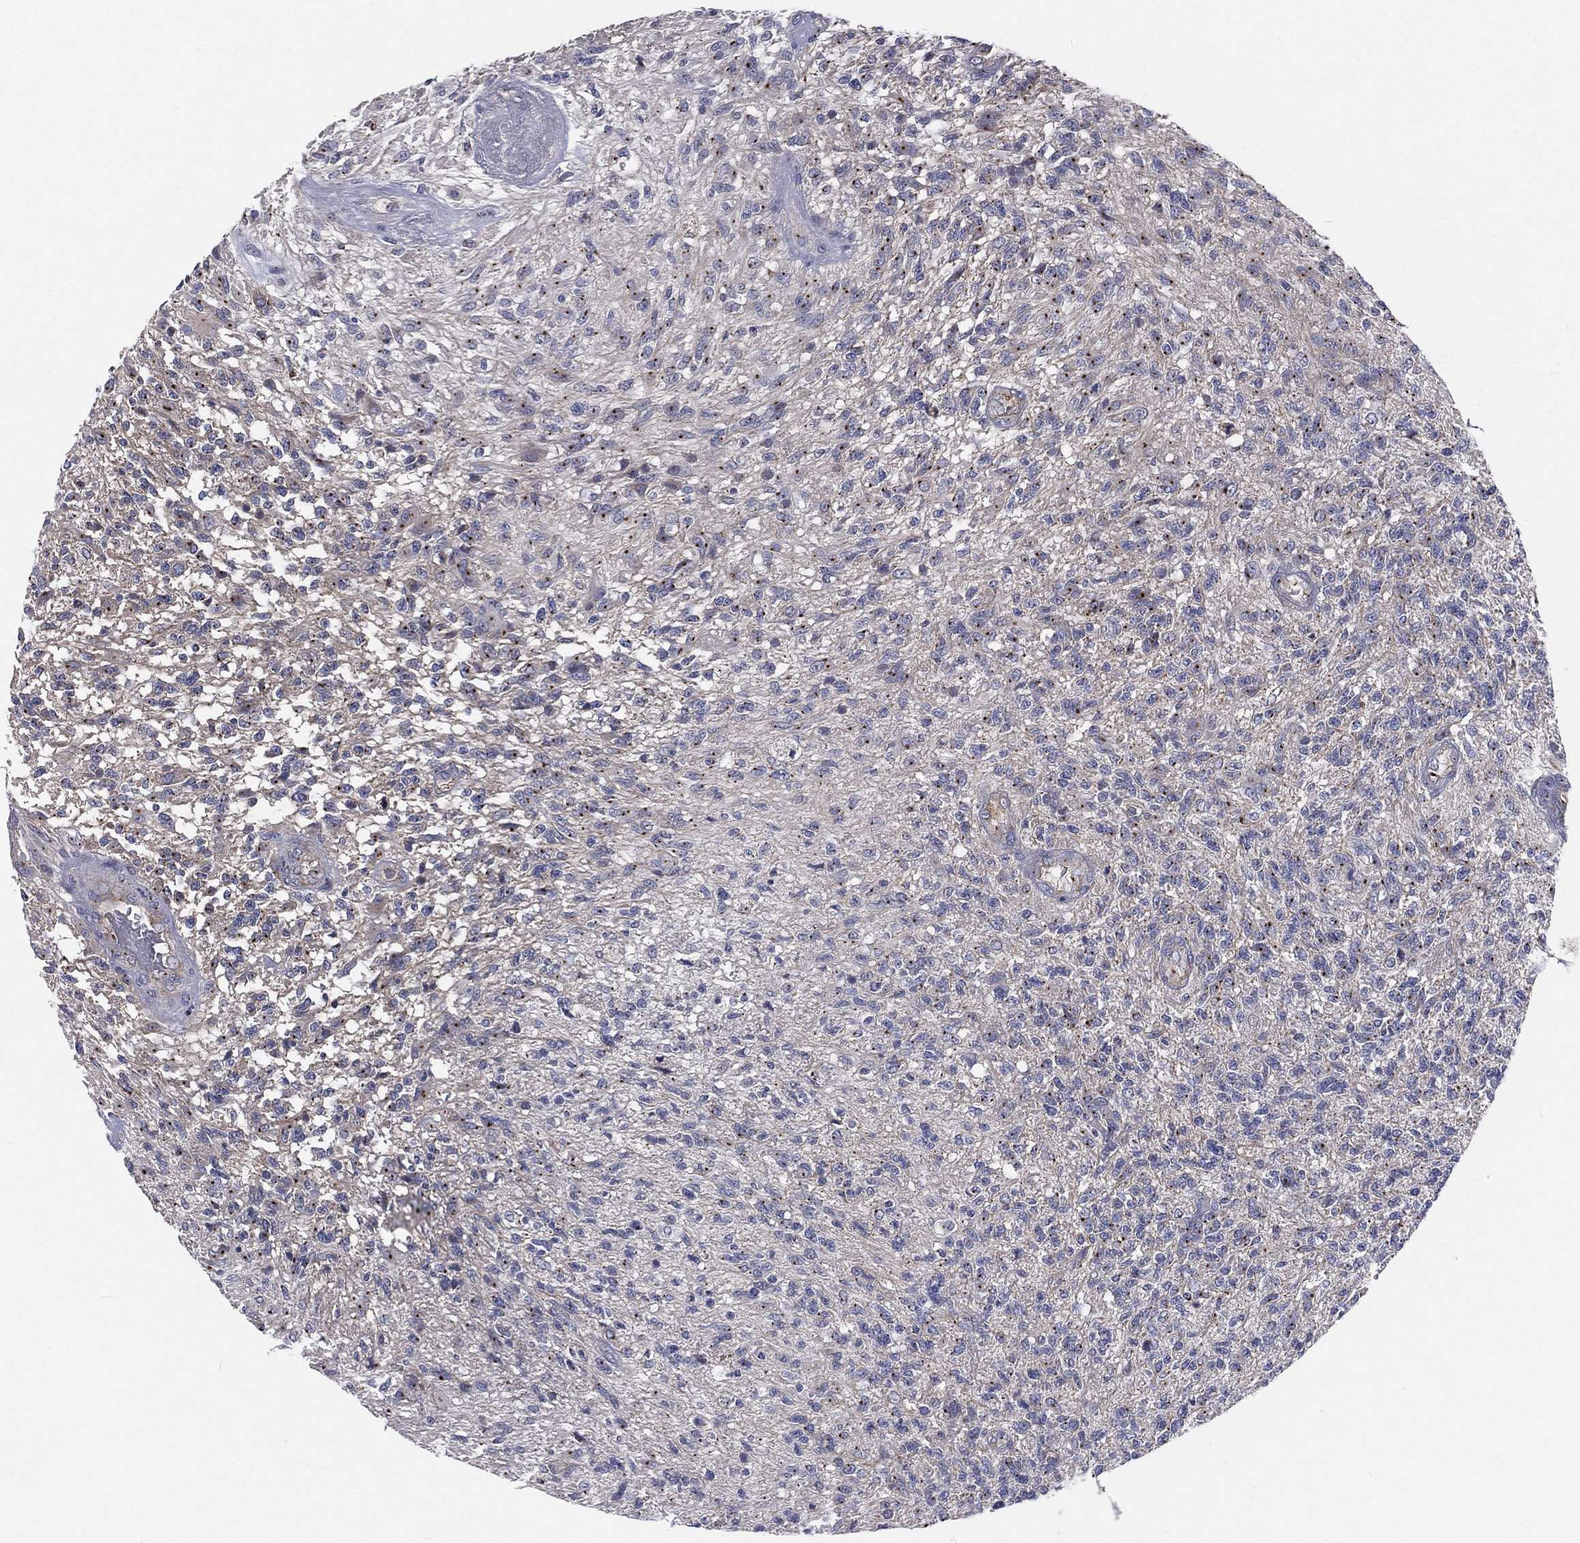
{"staining": {"intensity": "weak", "quantity": "25%-75%", "location": "cytoplasmic/membranous"}, "tissue": "glioma", "cell_type": "Tumor cells", "image_type": "cancer", "snomed": [{"axis": "morphology", "description": "Glioma, malignant, High grade"}, {"axis": "topography", "description": "Brain"}], "caption": "Immunohistochemistry histopathology image of malignant glioma (high-grade) stained for a protein (brown), which exhibits low levels of weak cytoplasmic/membranous expression in approximately 25%-75% of tumor cells.", "gene": "CROCC", "patient": {"sex": "male", "age": 56}}